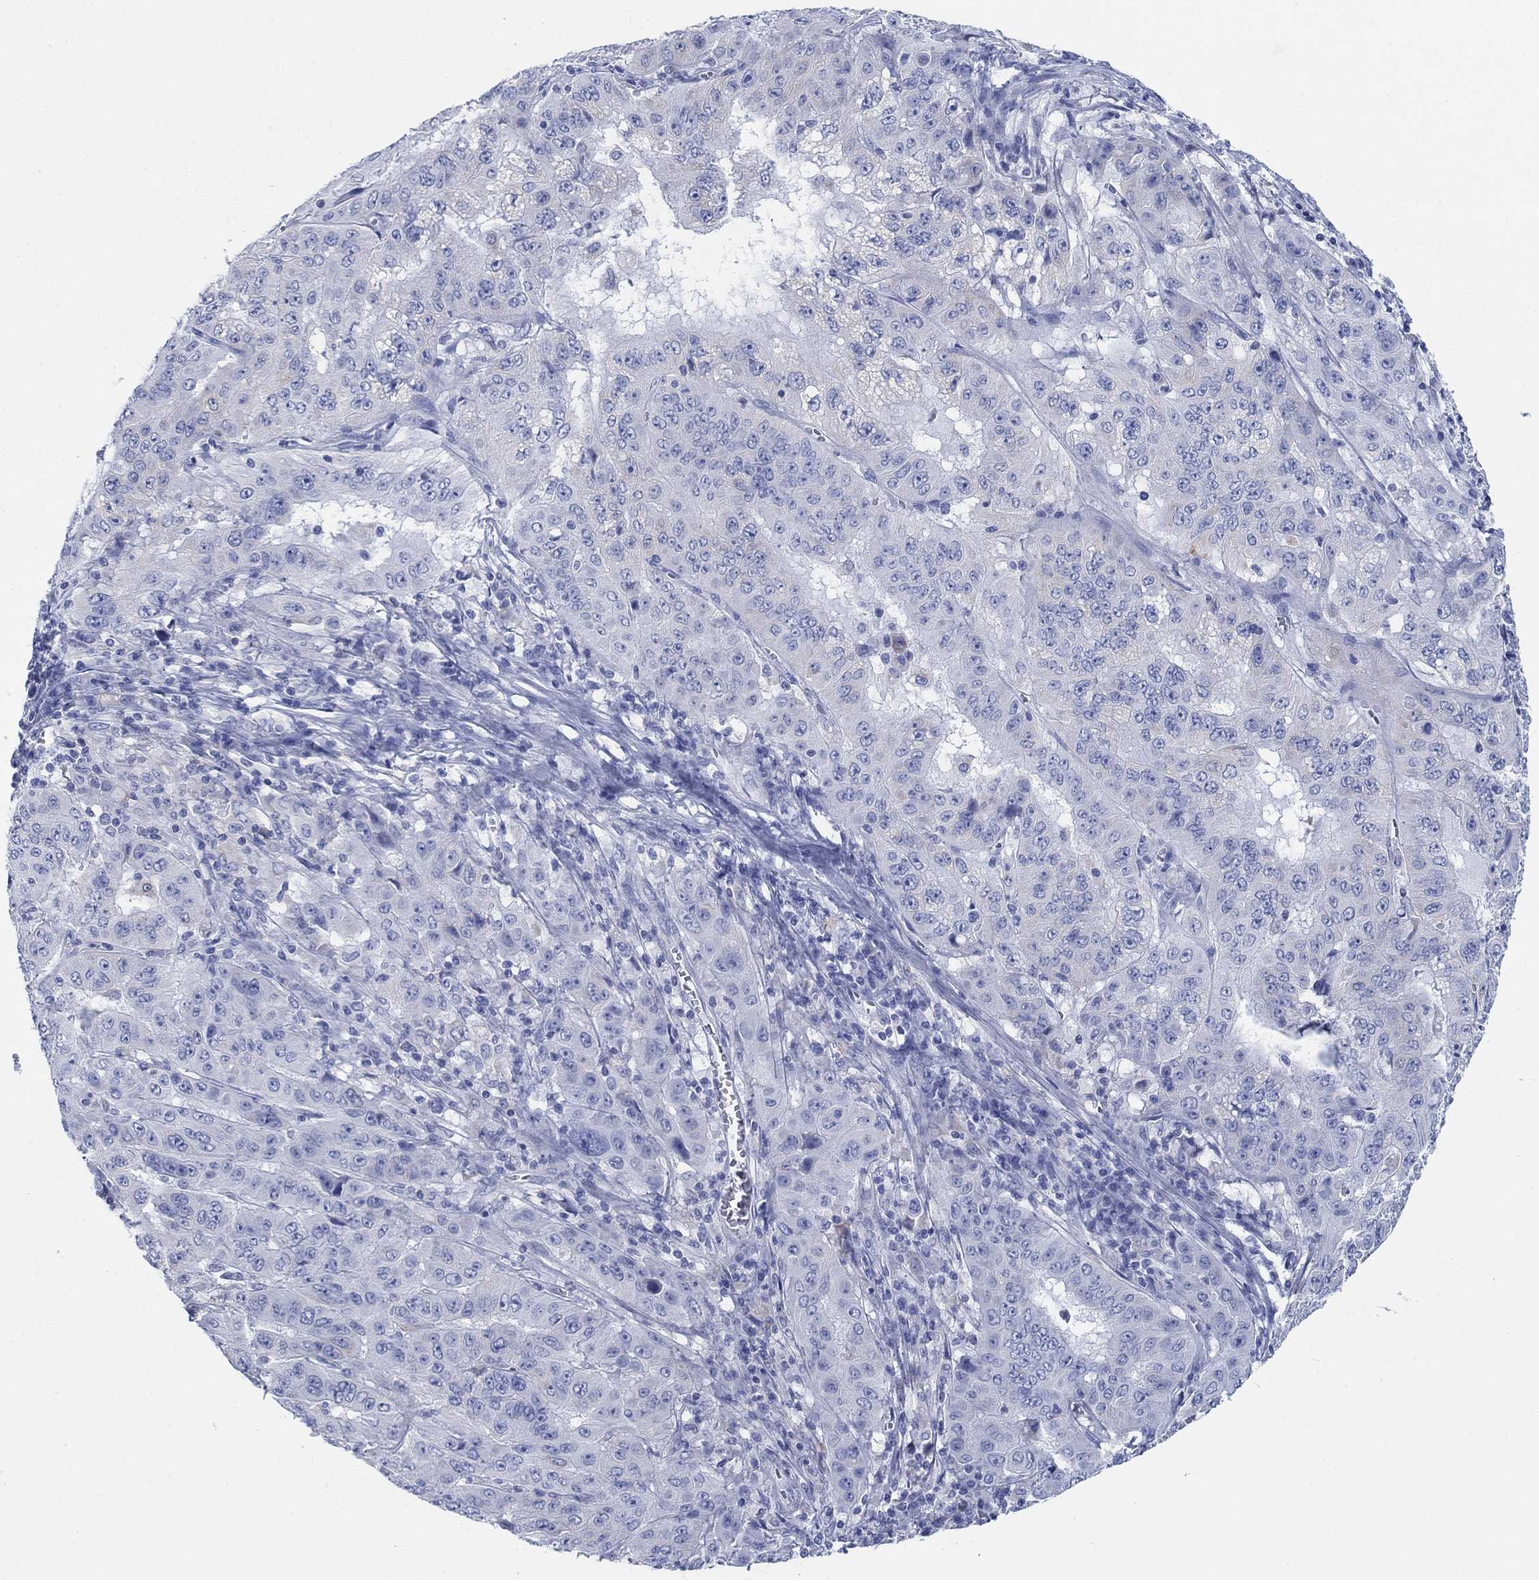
{"staining": {"intensity": "negative", "quantity": "none", "location": "none"}, "tissue": "pancreatic cancer", "cell_type": "Tumor cells", "image_type": "cancer", "snomed": [{"axis": "morphology", "description": "Adenocarcinoma, NOS"}, {"axis": "topography", "description": "Pancreas"}], "caption": "An immunohistochemistry histopathology image of adenocarcinoma (pancreatic) is shown. There is no staining in tumor cells of adenocarcinoma (pancreatic).", "gene": "SCCPDH", "patient": {"sex": "male", "age": 63}}